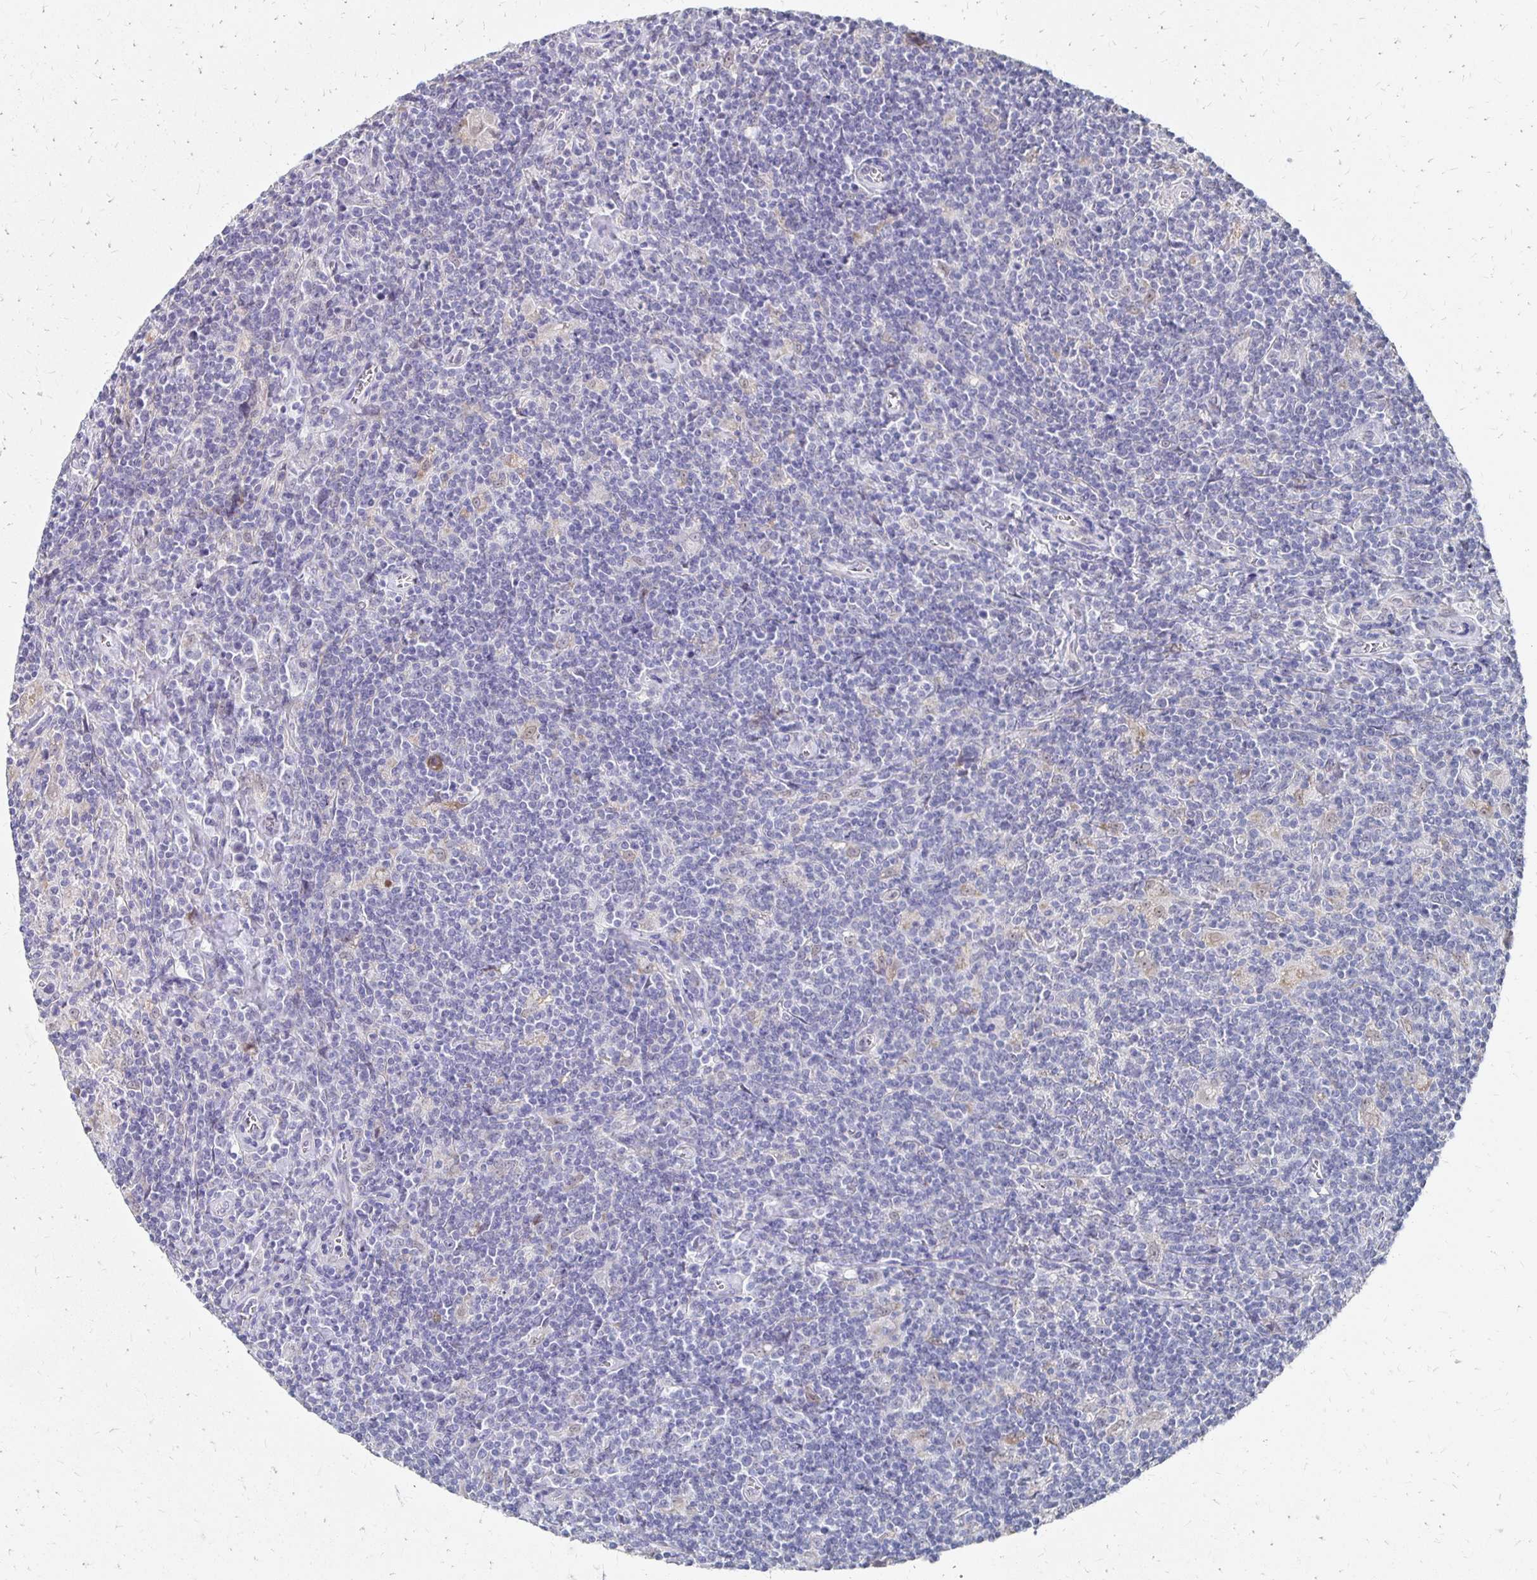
{"staining": {"intensity": "negative", "quantity": "none", "location": "none"}, "tissue": "lymphoma", "cell_type": "Tumor cells", "image_type": "cancer", "snomed": [{"axis": "morphology", "description": "Hodgkin's disease, NOS"}, {"axis": "topography", "description": "Lymph node"}], "caption": "This is a histopathology image of immunohistochemistry staining of Hodgkin's disease, which shows no positivity in tumor cells.", "gene": "ATOSB", "patient": {"sex": "male", "age": 40}}